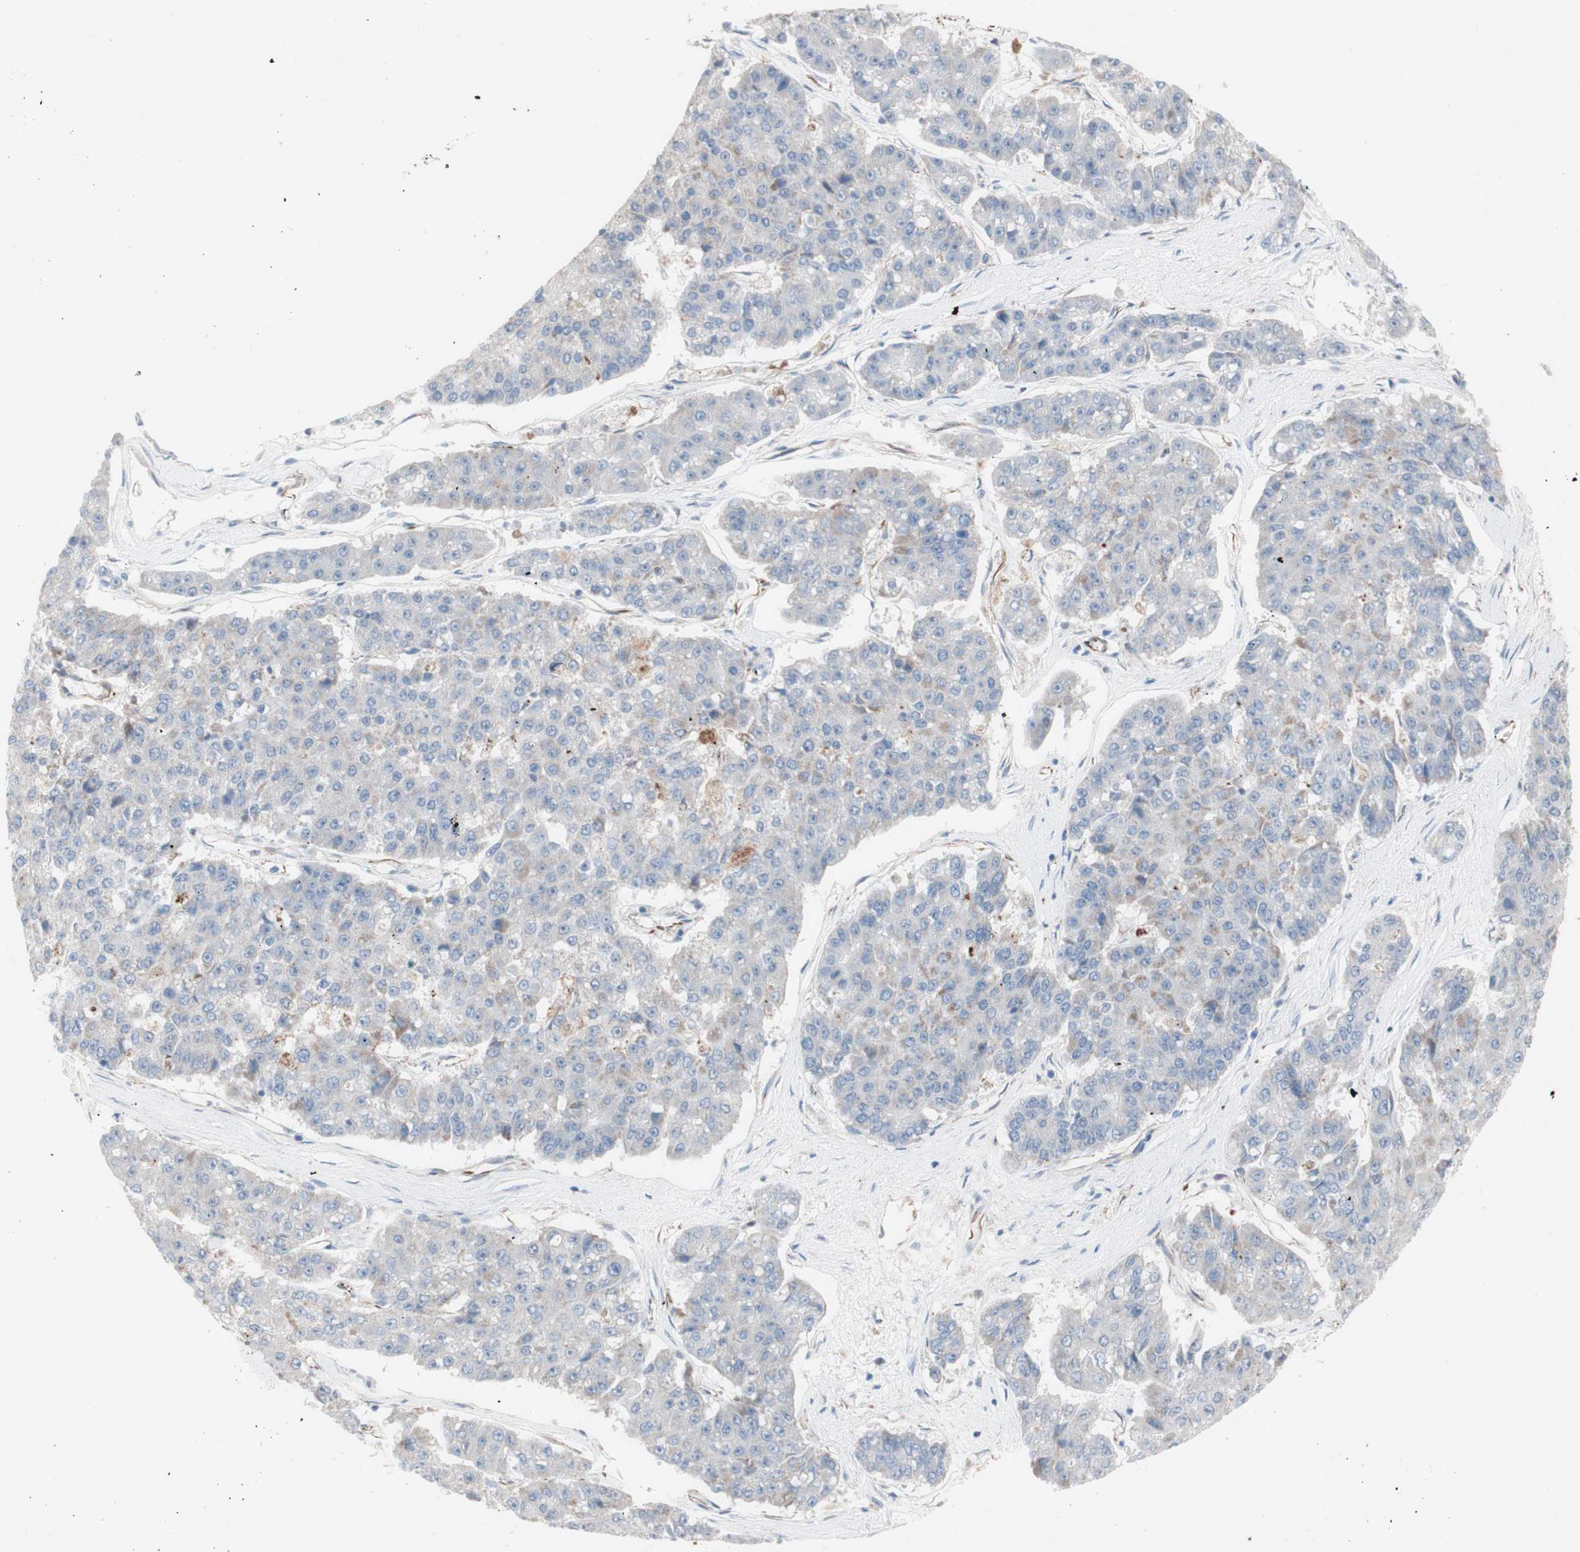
{"staining": {"intensity": "weak", "quantity": "<25%", "location": "cytoplasmic/membranous"}, "tissue": "pancreatic cancer", "cell_type": "Tumor cells", "image_type": "cancer", "snomed": [{"axis": "morphology", "description": "Adenocarcinoma, NOS"}, {"axis": "topography", "description": "Pancreas"}], "caption": "Tumor cells are negative for protein expression in human pancreatic adenocarcinoma.", "gene": "AGPAT5", "patient": {"sex": "male", "age": 50}}